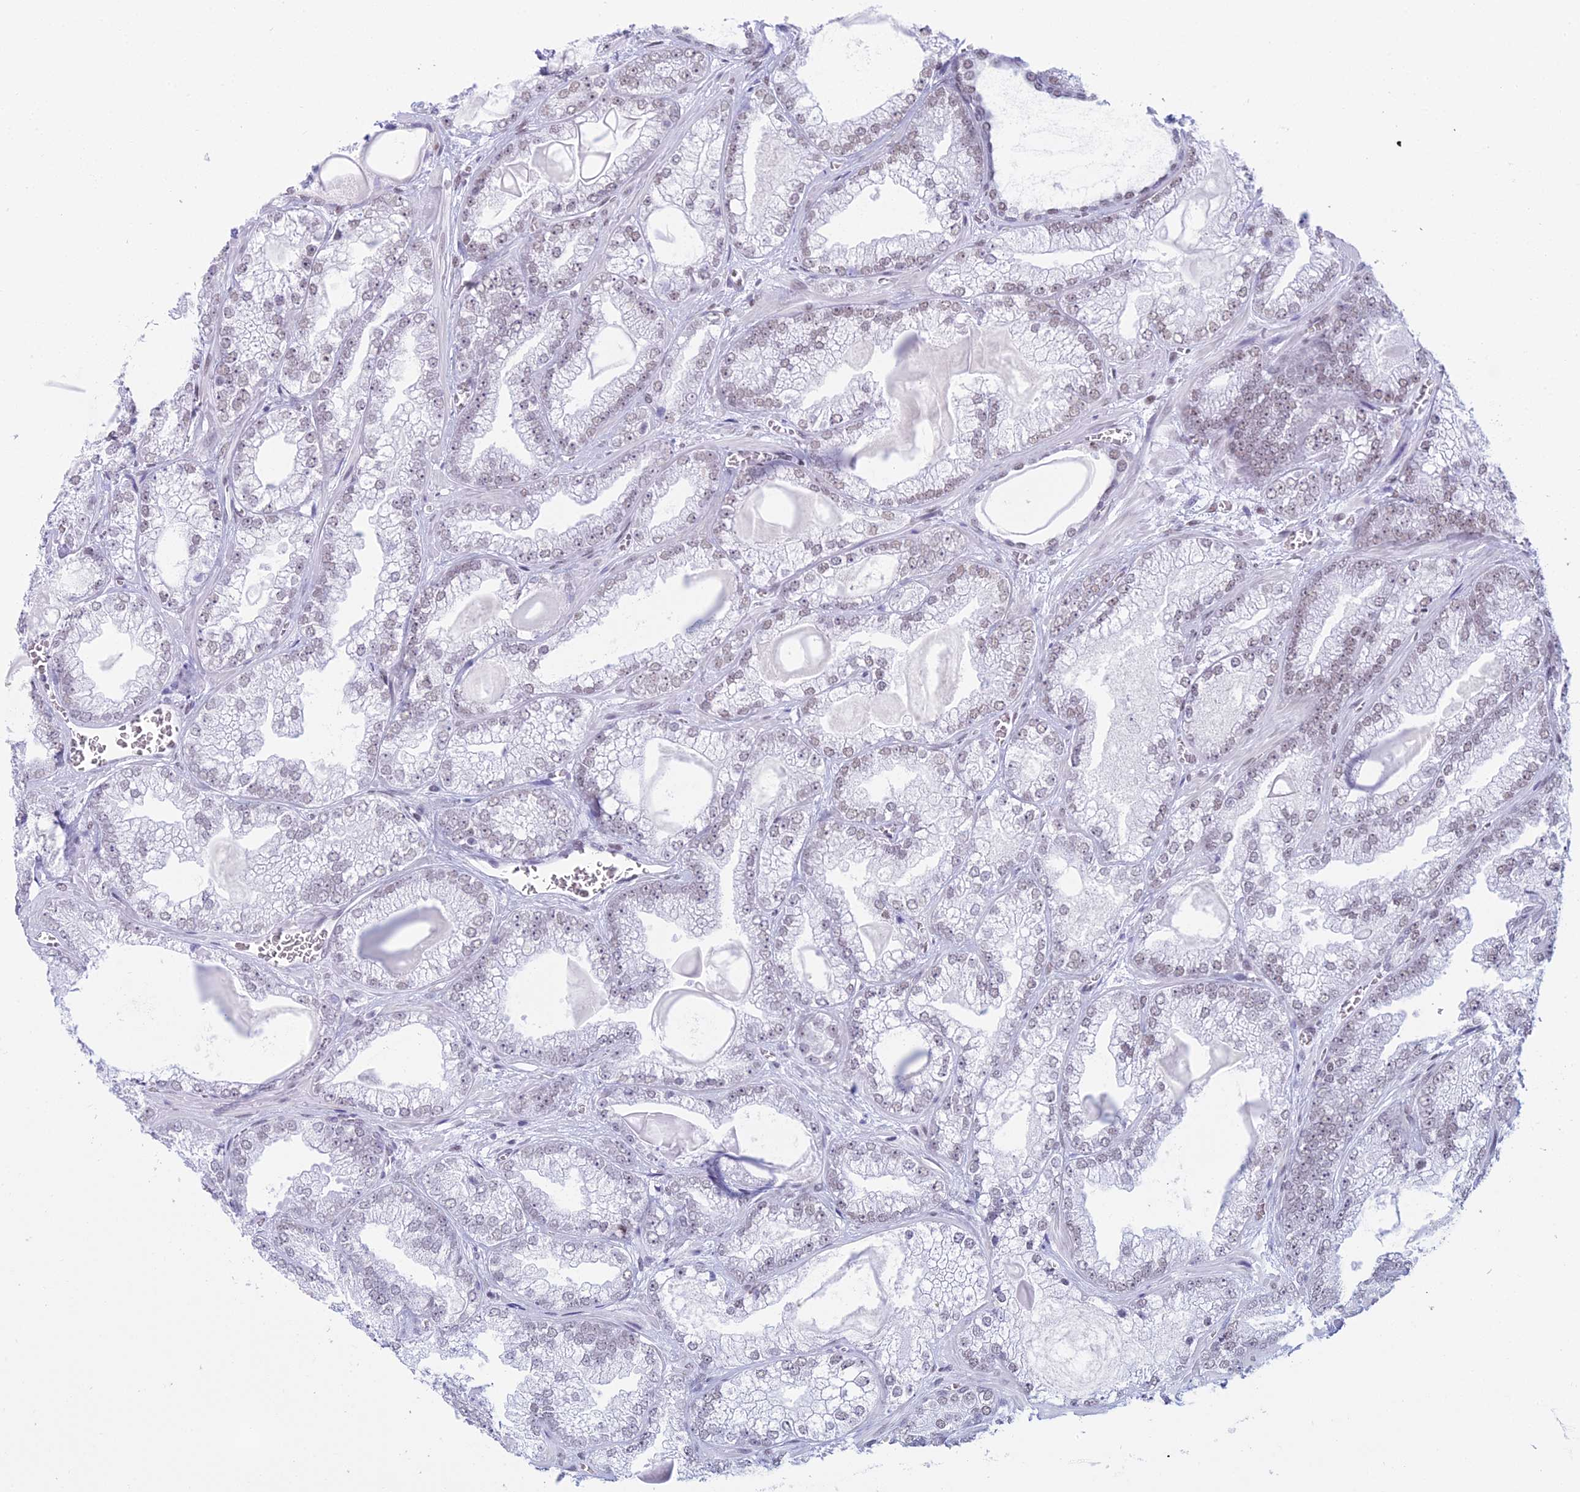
{"staining": {"intensity": "weak", "quantity": "25%-75%", "location": "nuclear"}, "tissue": "prostate cancer", "cell_type": "Tumor cells", "image_type": "cancer", "snomed": [{"axis": "morphology", "description": "Adenocarcinoma, Low grade"}, {"axis": "topography", "description": "Prostate"}], "caption": "IHC (DAB) staining of prostate low-grade adenocarcinoma shows weak nuclear protein staining in approximately 25%-75% of tumor cells.", "gene": "CDC26", "patient": {"sex": "male", "age": 57}}